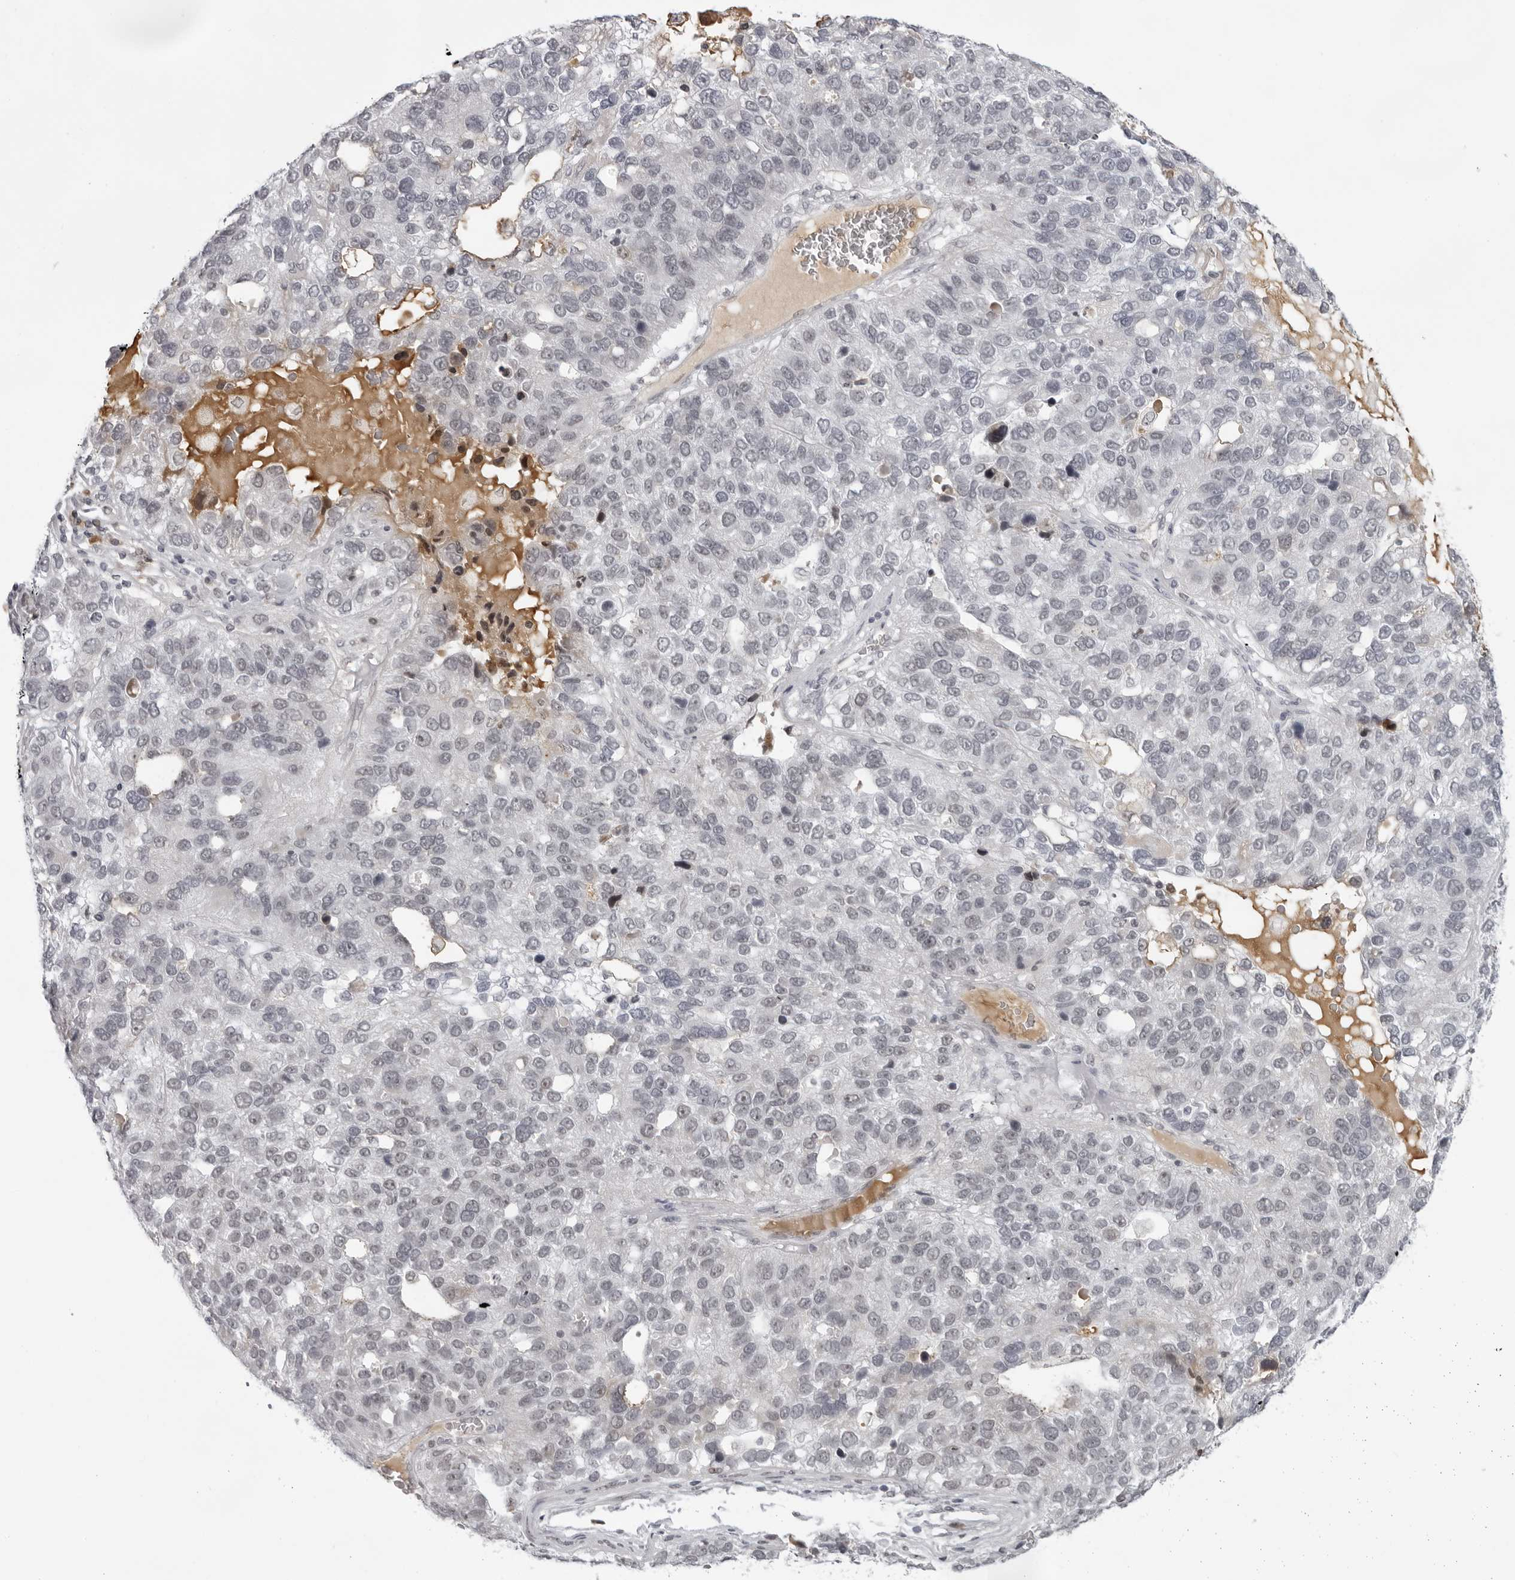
{"staining": {"intensity": "weak", "quantity": "<25%", "location": "nuclear"}, "tissue": "pancreatic cancer", "cell_type": "Tumor cells", "image_type": "cancer", "snomed": [{"axis": "morphology", "description": "Adenocarcinoma, NOS"}, {"axis": "topography", "description": "Pancreas"}], "caption": "Immunohistochemistry (IHC) image of human pancreatic cancer (adenocarcinoma) stained for a protein (brown), which displays no positivity in tumor cells. (DAB immunohistochemistry visualized using brightfield microscopy, high magnification).", "gene": "EXOSC10", "patient": {"sex": "female", "age": 61}}